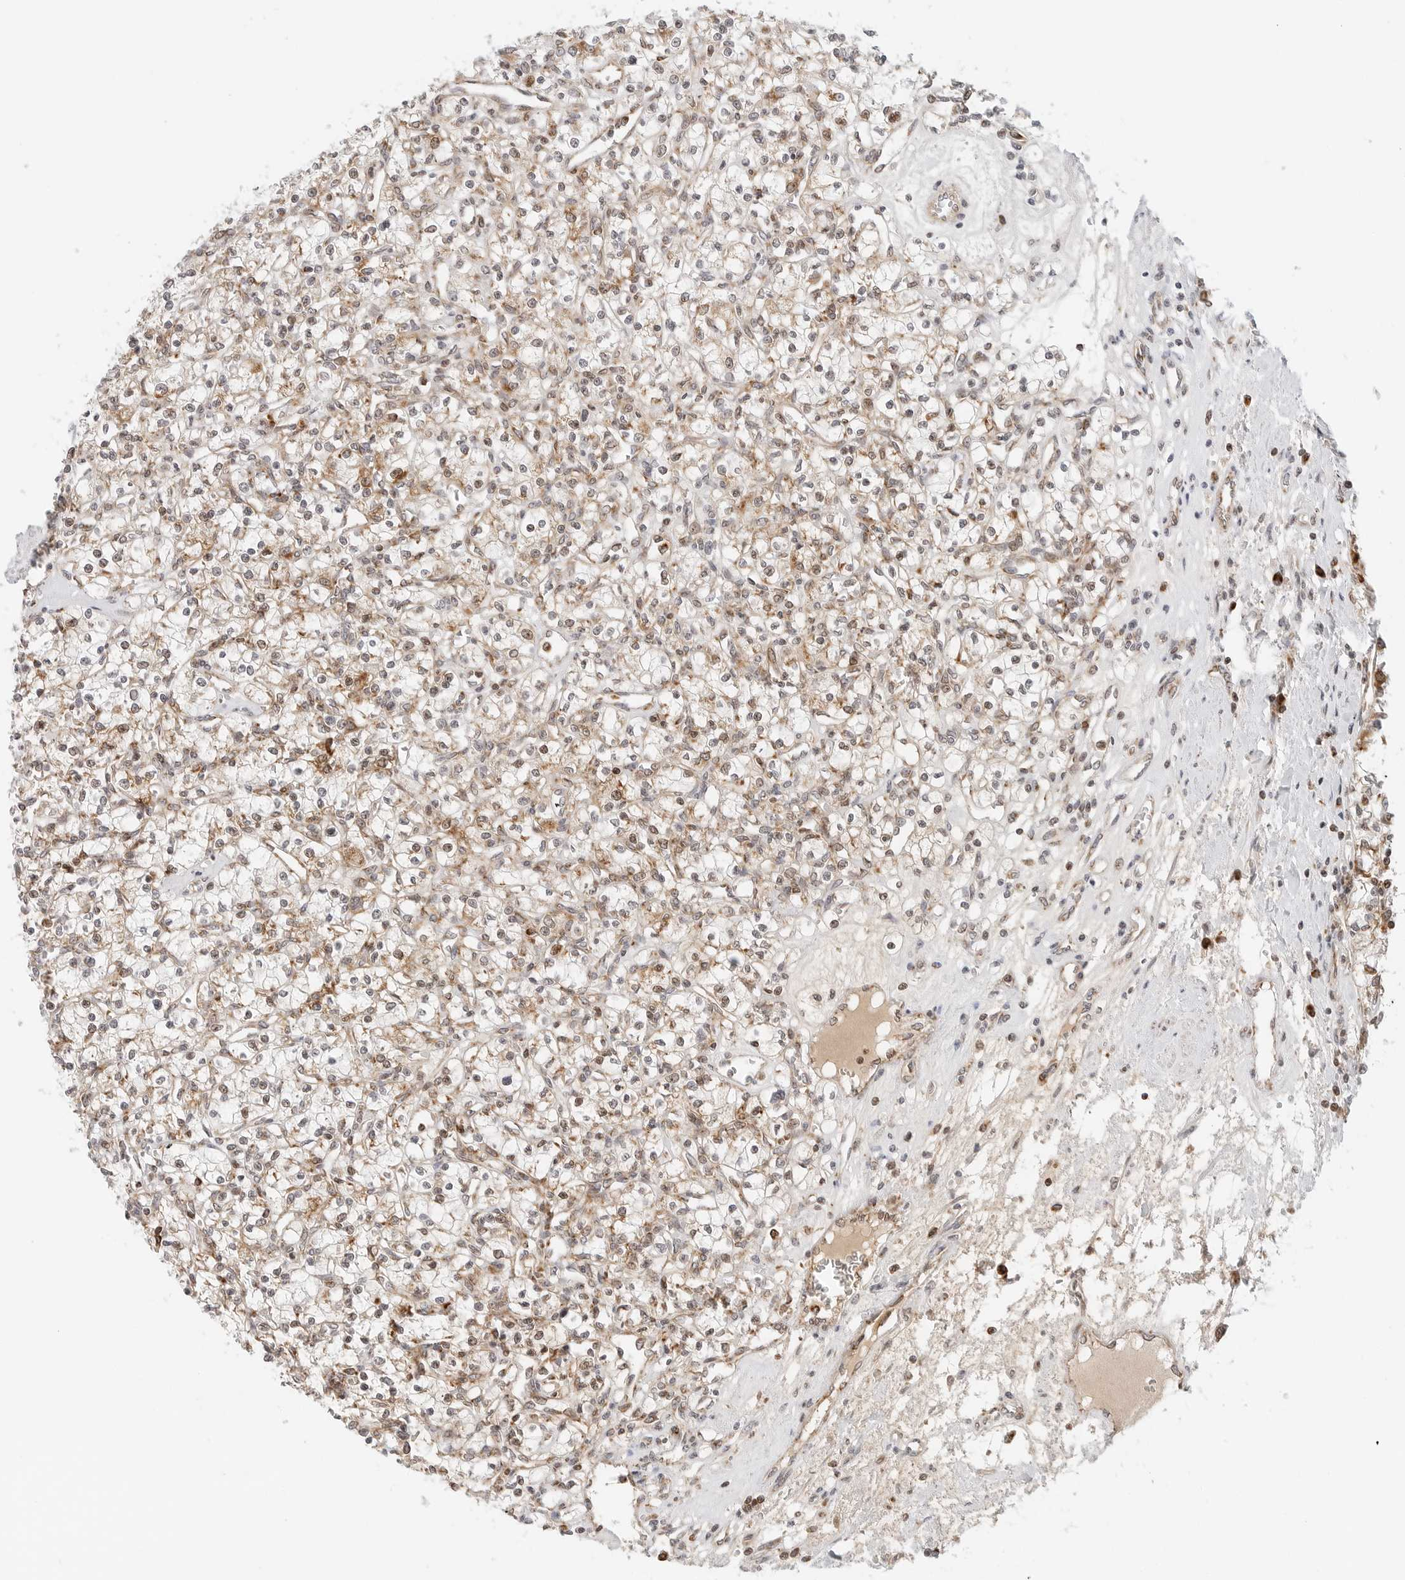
{"staining": {"intensity": "weak", "quantity": ">75%", "location": "cytoplasmic/membranous"}, "tissue": "renal cancer", "cell_type": "Tumor cells", "image_type": "cancer", "snomed": [{"axis": "morphology", "description": "Adenocarcinoma, NOS"}, {"axis": "topography", "description": "Kidney"}], "caption": "Immunohistochemical staining of adenocarcinoma (renal) reveals low levels of weak cytoplasmic/membranous expression in about >75% of tumor cells.", "gene": "DYRK4", "patient": {"sex": "female", "age": 59}}